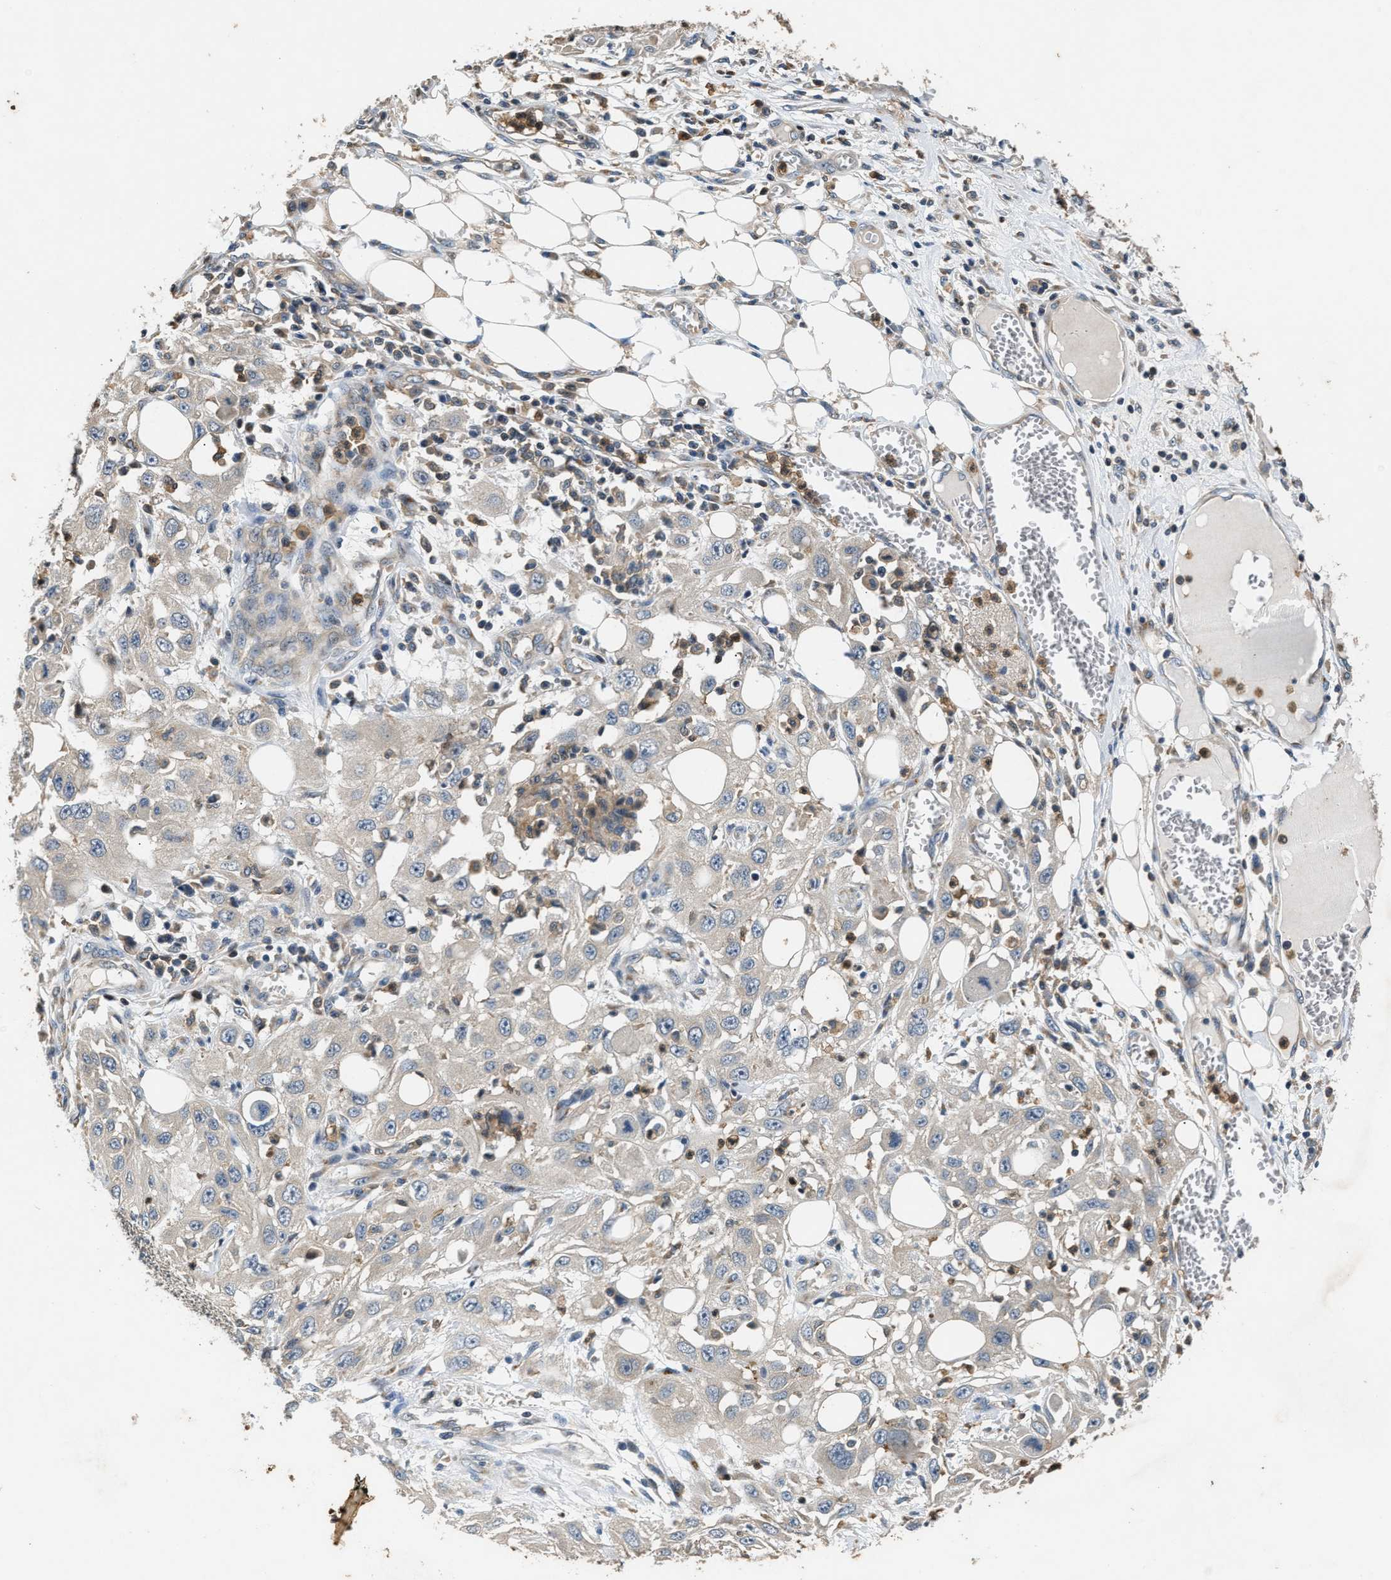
{"staining": {"intensity": "negative", "quantity": "none", "location": "none"}, "tissue": "skin cancer", "cell_type": "Tumor cells", "image_type": "cancer", "snomed": [{"axis": "morphology", "description": "Squamous cell carcinoma, NOS"}, {"axis": "topography", "description": "Skin"}], "caption": "IHC image of skin cancer (squamous cell carcinoma) stained for a protein (brown), which shows no positivity in tumor cells.", "gene": "CHUK", "patient": {"sex": "male", "age": 75}}